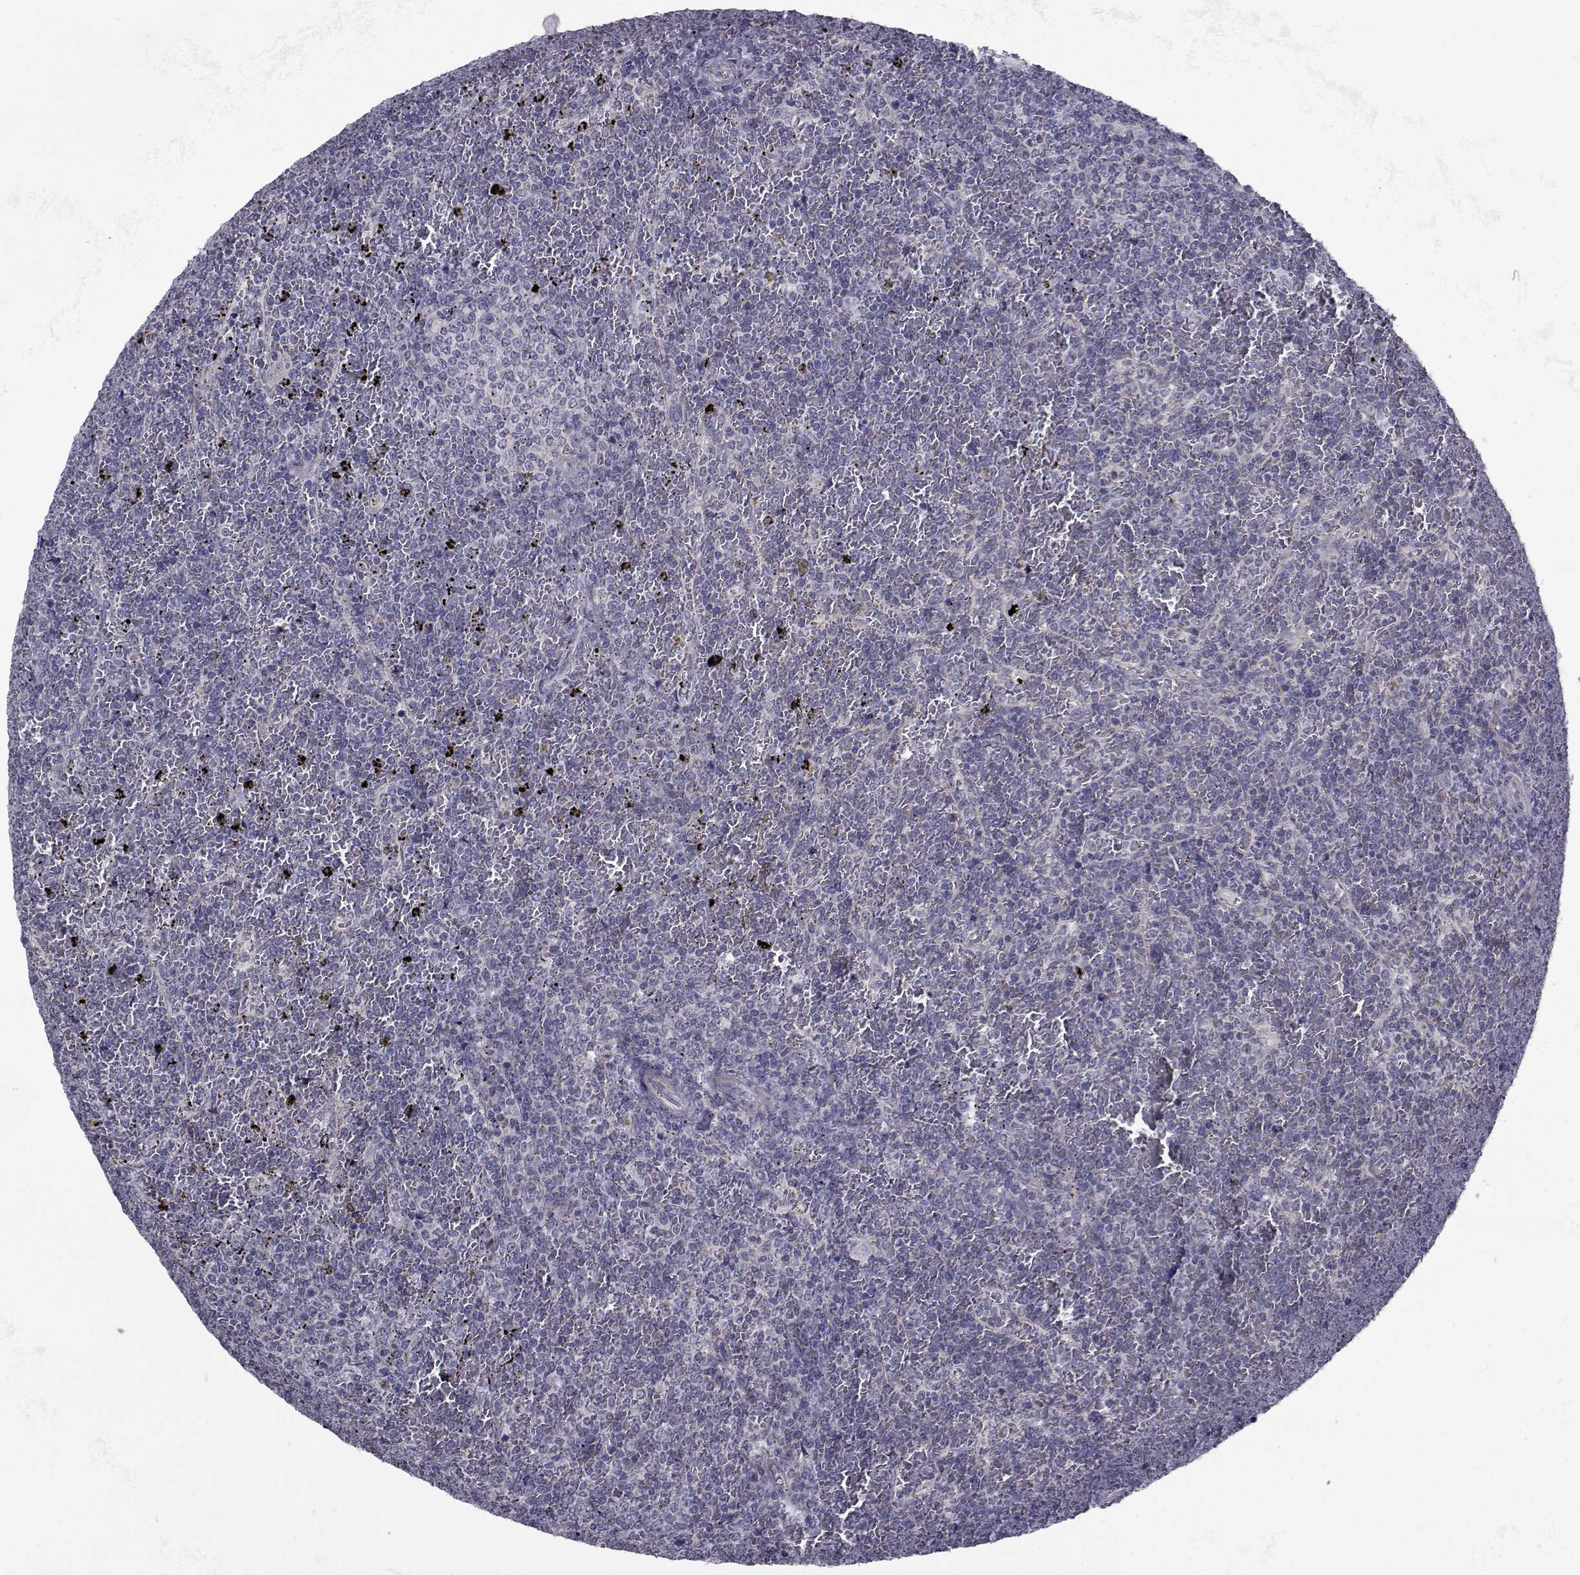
{"staining": {"intensity": "negative", "quantity": "none", "location": "none"}, "tissue": "lymphoma", "cell_type": "Tumor cells", "image_type": "cancer", "snomed": [{"axis": "morphology", "description": "Malignant lymphoma, non-Hodgkin's type, Low grade"}, {"axis": "topography", "description": "Spleen"}], "caption": "This image is of low-grade malignant lymphoma, non-Hodgkin's type stained with immunohistochemistry to label a protein in brown with the nuclei are counter-stained blue. There is no staining in tumor cells.", "gene": "CFAP74", "patient": {"sex": "female", "age": 77}}